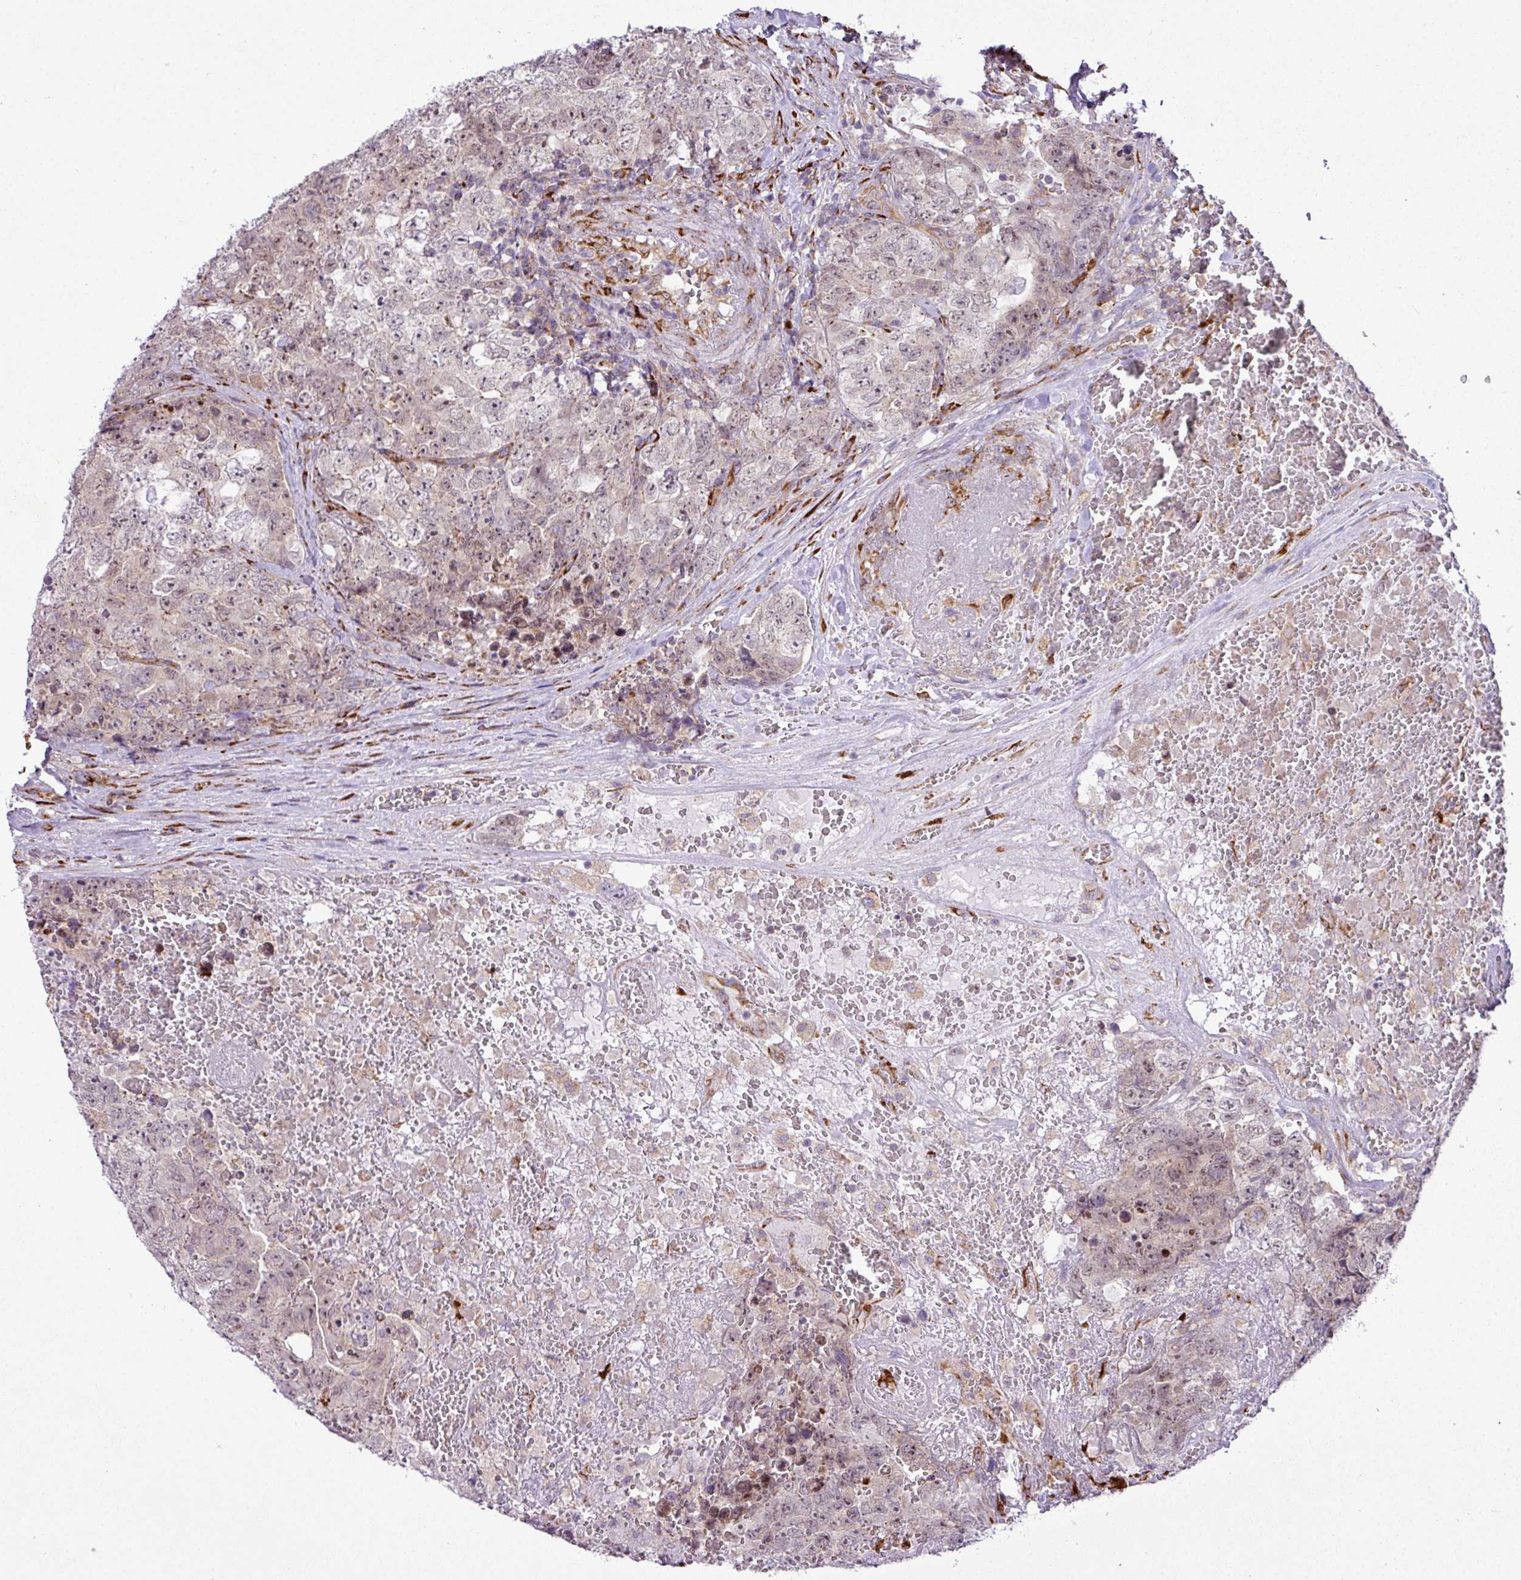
{"staining": {"intensity": "weak", "quantity": "25%-75%", "location": "cytoplasmic/membranous,nuclear"}, "tissue": "testis cancer", "cell_type": "Tumor cells", "image_type": "cancer", "snomed": [{"axis": "morphology", "description": "Seminoma, NOS"}, {"axis": "morphology", "description": "Teratoma, malignant, NOS"}, {"axis": "topography", "description": "Testis"}], "caption": "Immunohistochemistry of human testis cancer reveals low levels of weak cytoplasmic/membranous and nuclear expression in approximately 25%-75% of tumor cells. The staining is performed using DAB (3,3'-diaminobenzidine) brown chromogen to label protein expression. The nuclei are counter-stained blue using hematoxylin.", "gene": "CFAP97", "patient": {"sex": "male", "age": 34}}